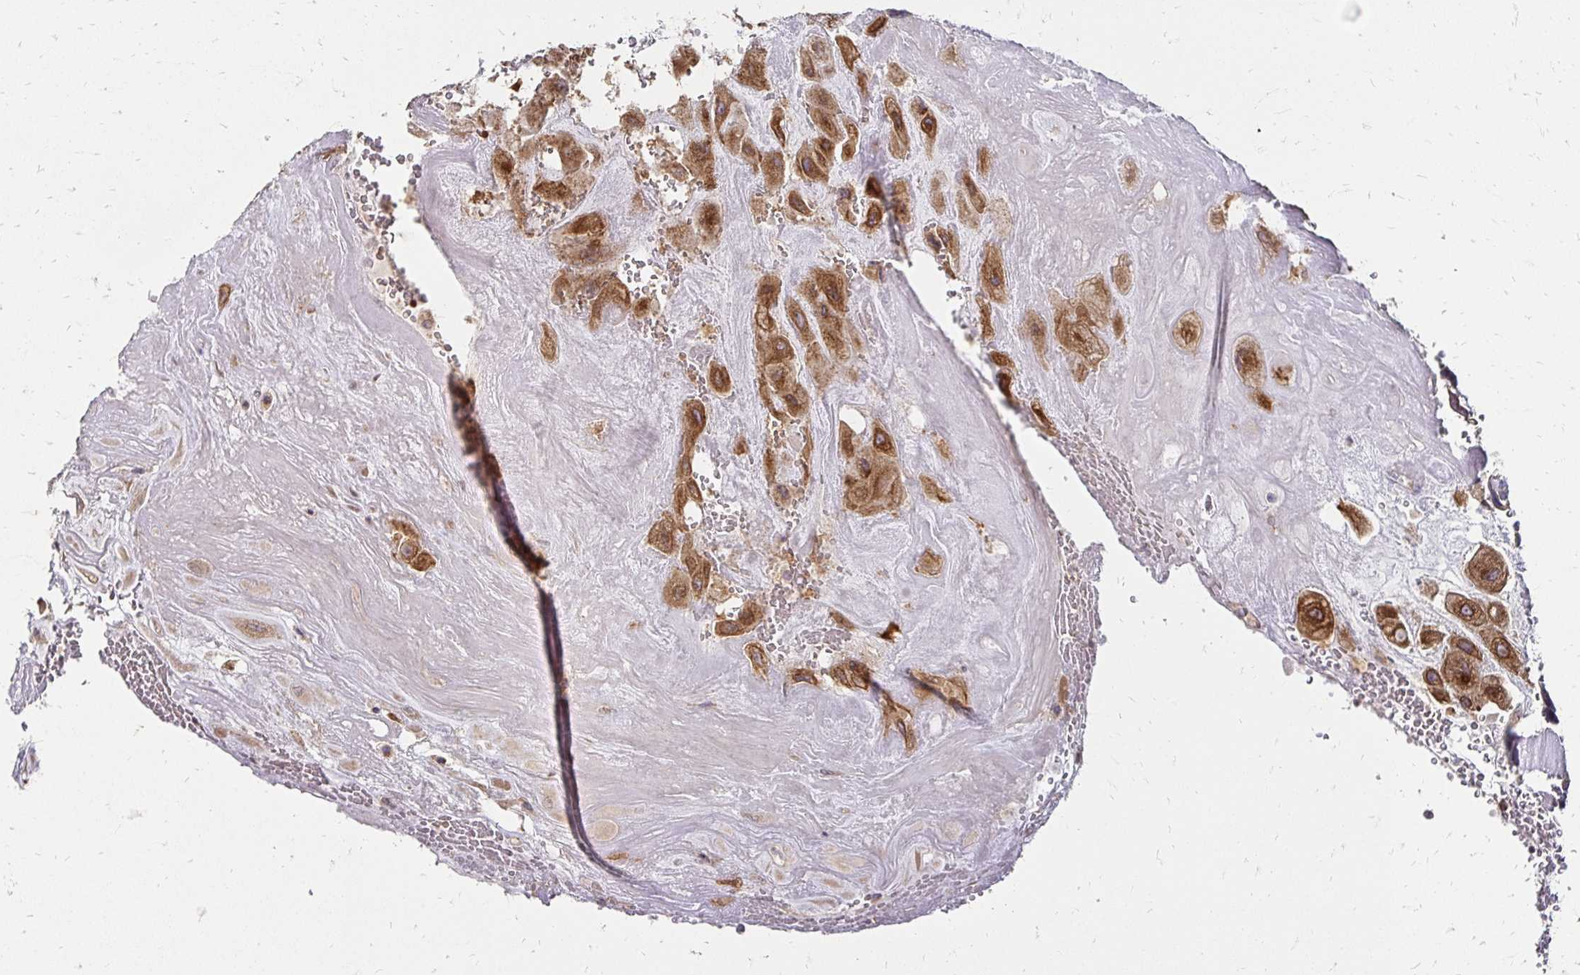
{"staining": {"intensity": "moderate", "quantity": ">75%", "location": "cytoplasmic/membranous"}, "tissue": "placenta", "cell_type": "Decidual cells", "image_type": "normal", "snomed": [{"axis": "morphology", "description": "Normal tissue, NOS"}, {"axis": "topography", "description": "Placenta"}], "caption": "Immunohistochemical staining of normal human placenta demonstrates moderate cytoplasmic/membranous protein expression in about >75% of decidual cells. (IHC, brightfield microscopy, high magnification).", "gene": "ZW10", "patient": {"sex": "female", "age": 32}}